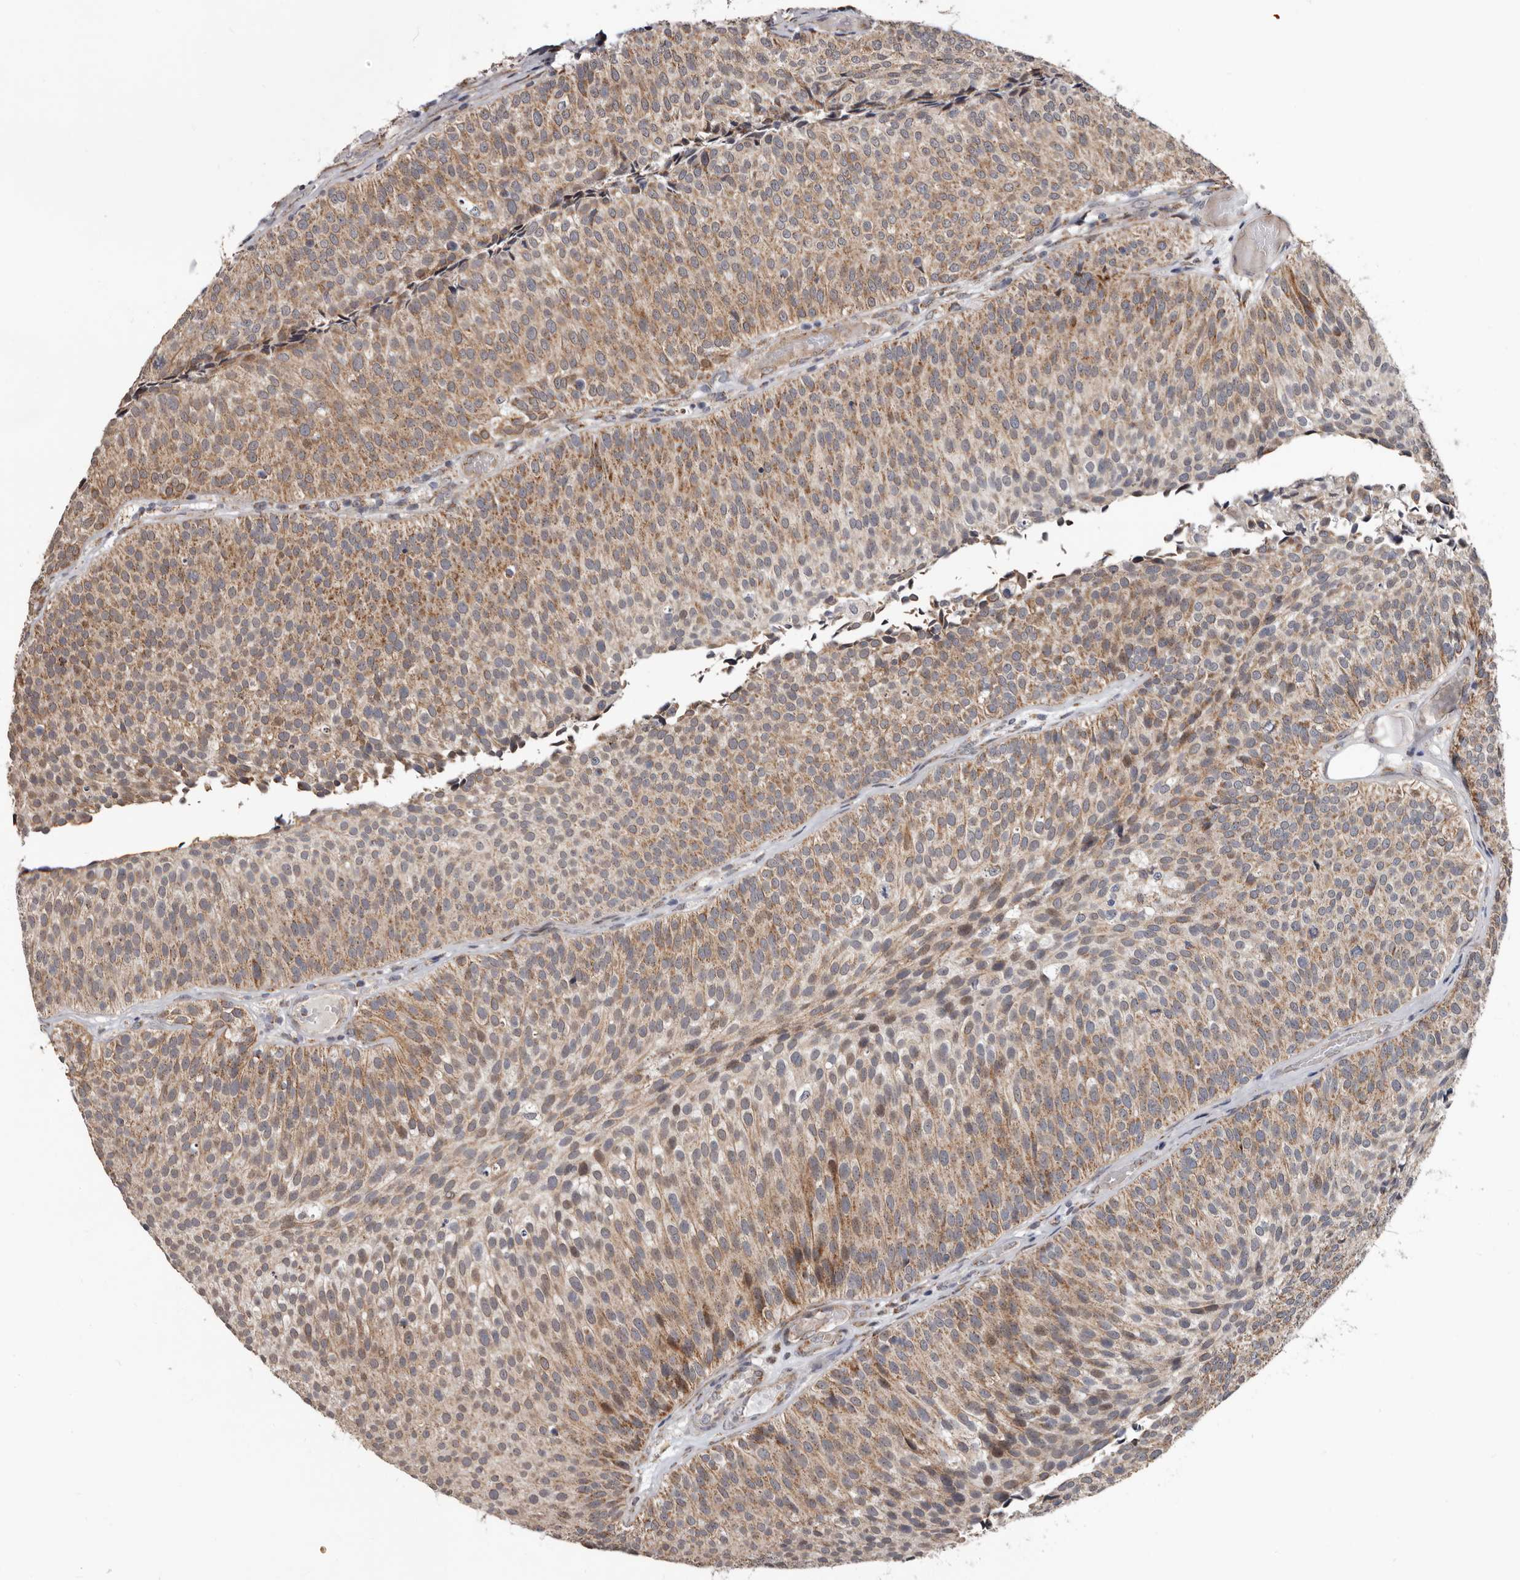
{"staining": {"intensity": "weak", "quantity": ">75%", "location": "cytoplasmic/membranous"}, "tissue": "urothelial cancer", "cell_type": "Tumor cells", "image_type": "cancer", "snomed": [{"axis": "morphology", "description": "Urothelial carcinoma, Low grade"}, {"axis": "topography", "description": "Urinary bladder"}], "caption": "A high-resolution photomicrograph shows immunohistochemistry staining of urothelial cancer, which shows weak cytoplasmic/membranous staining in approximately >75% of tumor cells.", "gene": "MRPL18", "patient": {"sex": "male", "age": 86}}